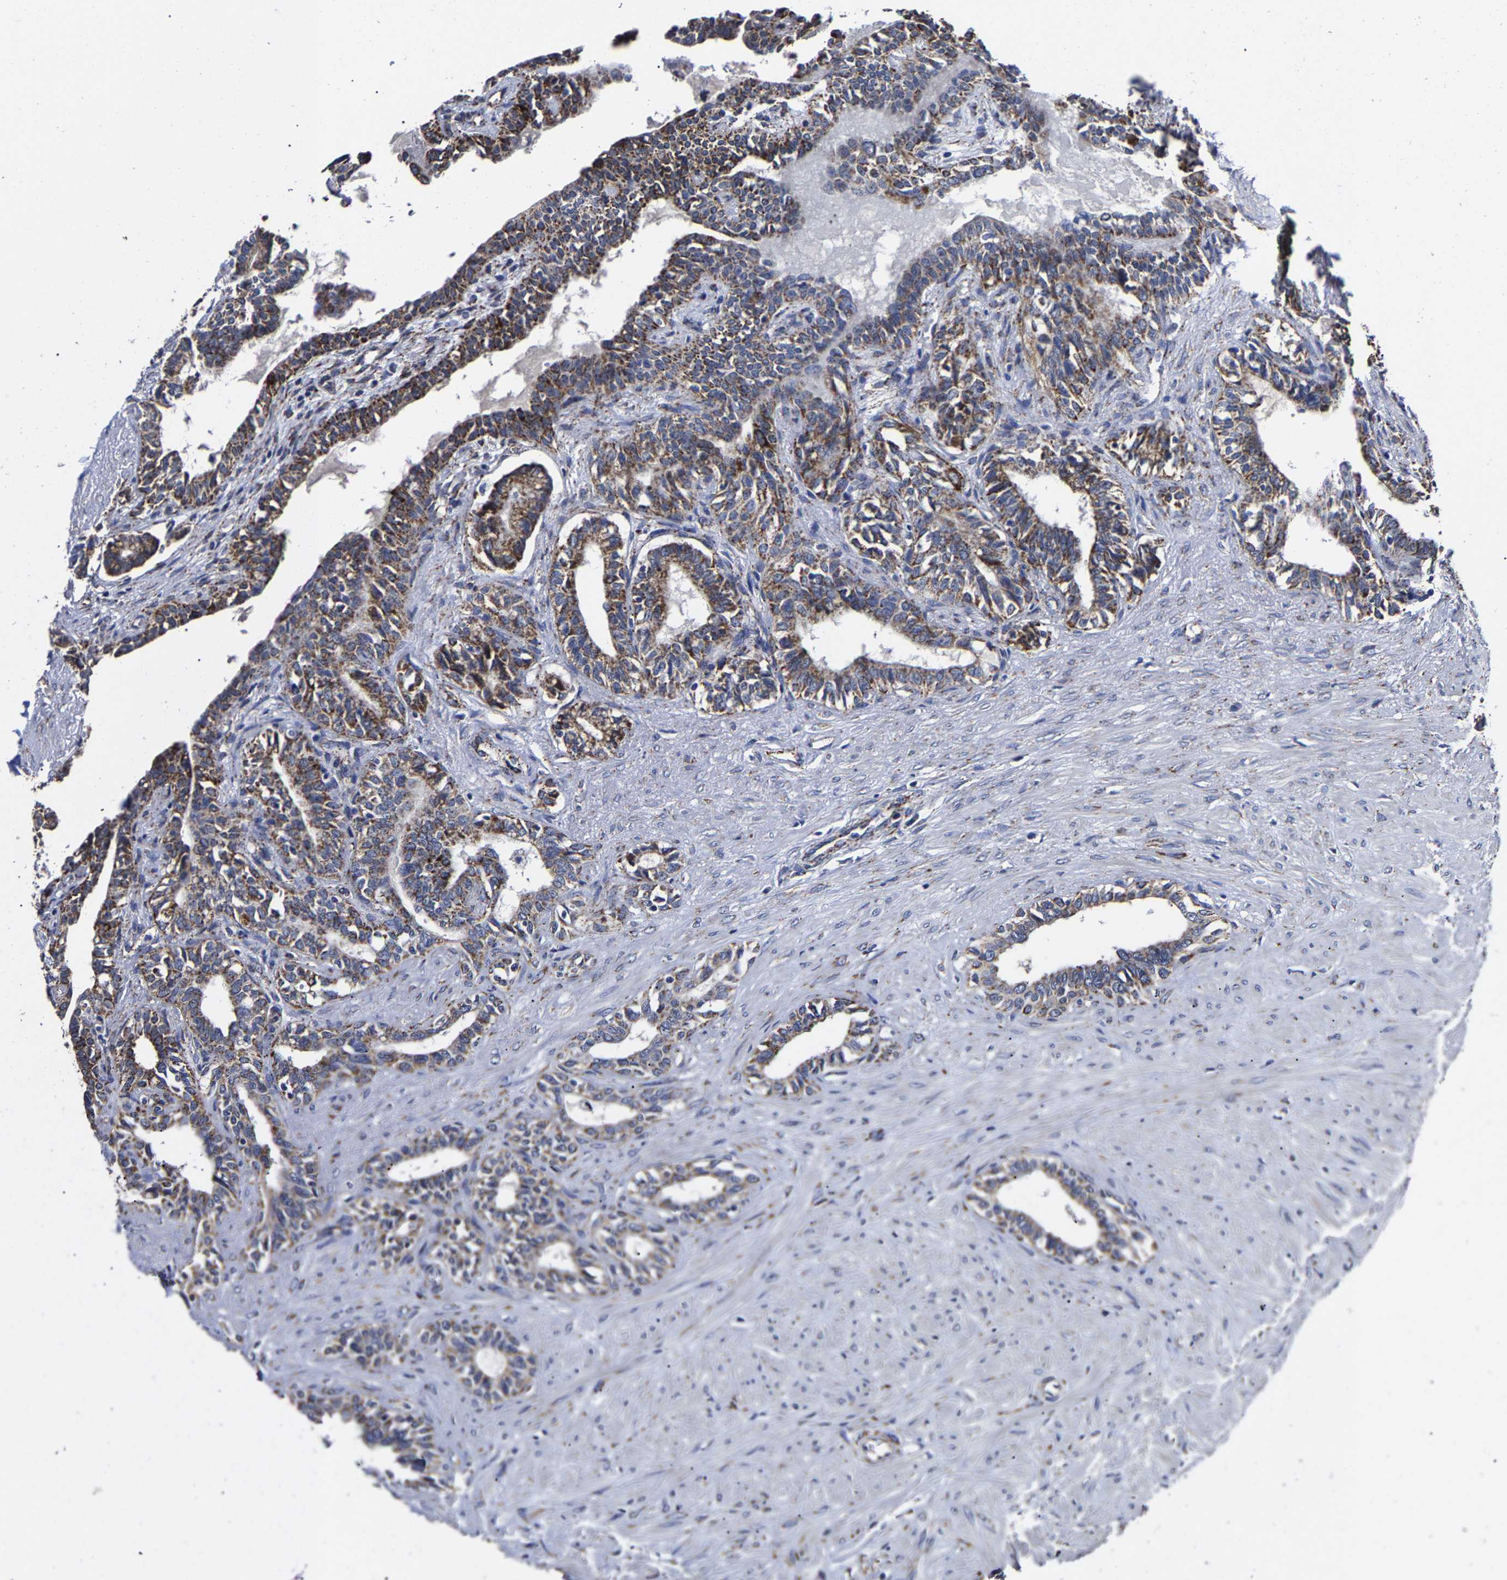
{"staining": {"intensity": "moderate", "quantity": ">75%", "location": "cytoplasmic/membranous"}, "tissue": "seminal vesicle", "cell_type": "Glandular cells", "image_type": "normal", "snomed": [{"axis": "morphology", "description": "Normal tissue, NOS"}, {"axis": "topography", "description": "Seminal veicle"}], "caption": "The photomicrograph demonstrates a brown stain indicating the presence of a protein in the cytoplasmic/membranous of glandular cells in seminal vesicle. The protein of interest is stained brown, and the nuclei are stained in blue (DAB (3,3'-diaminobenzidine) IHC with brightfield microscopy, high magnification).", "gene": "AASS", "patient": {"sex": "male", "age": 63}}